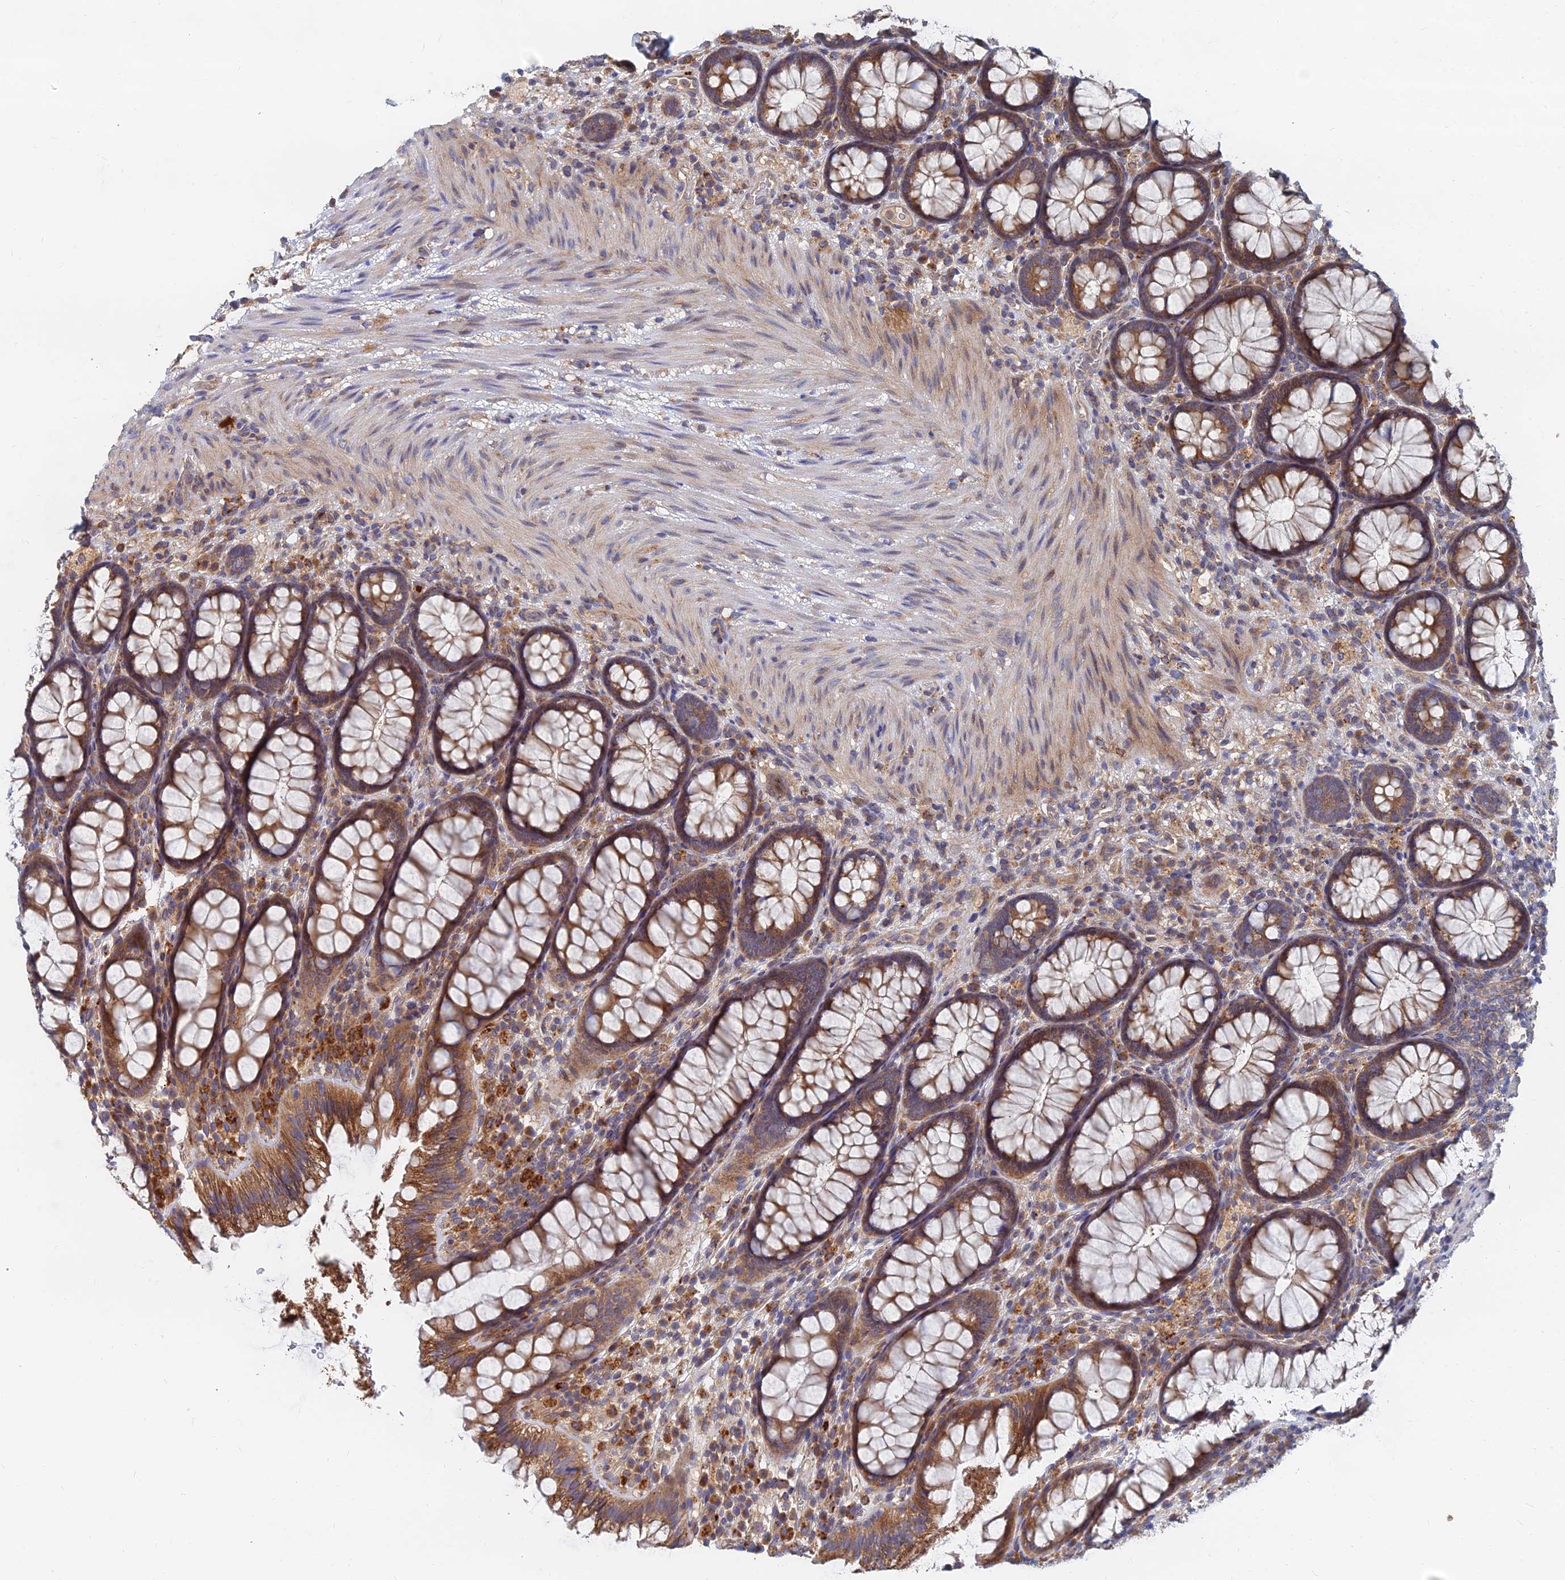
{"staining": {"intensity": "moderate", "quantity": ">75%", "location": "cytoplasmic/membranous"}, "tissue": "rectum", "cell_type": "Glandular cells", "image_type": "normal", "snomed": [{"axis": "morphology", "description": "Normal tissue, NOS"}, {"axis": "topography", "description": "Rectum"}], "caption": "DAB (3,3'-diaminobenzidine) immunohistochemical staining of normal human rectum reveals moderate cytoplasmic/membranous protein expression in about >75% of glandular cells. Nuclei are stained in blue.", "gene": "CCZ1B", "patient": {"sex": "male", "age": 83}}